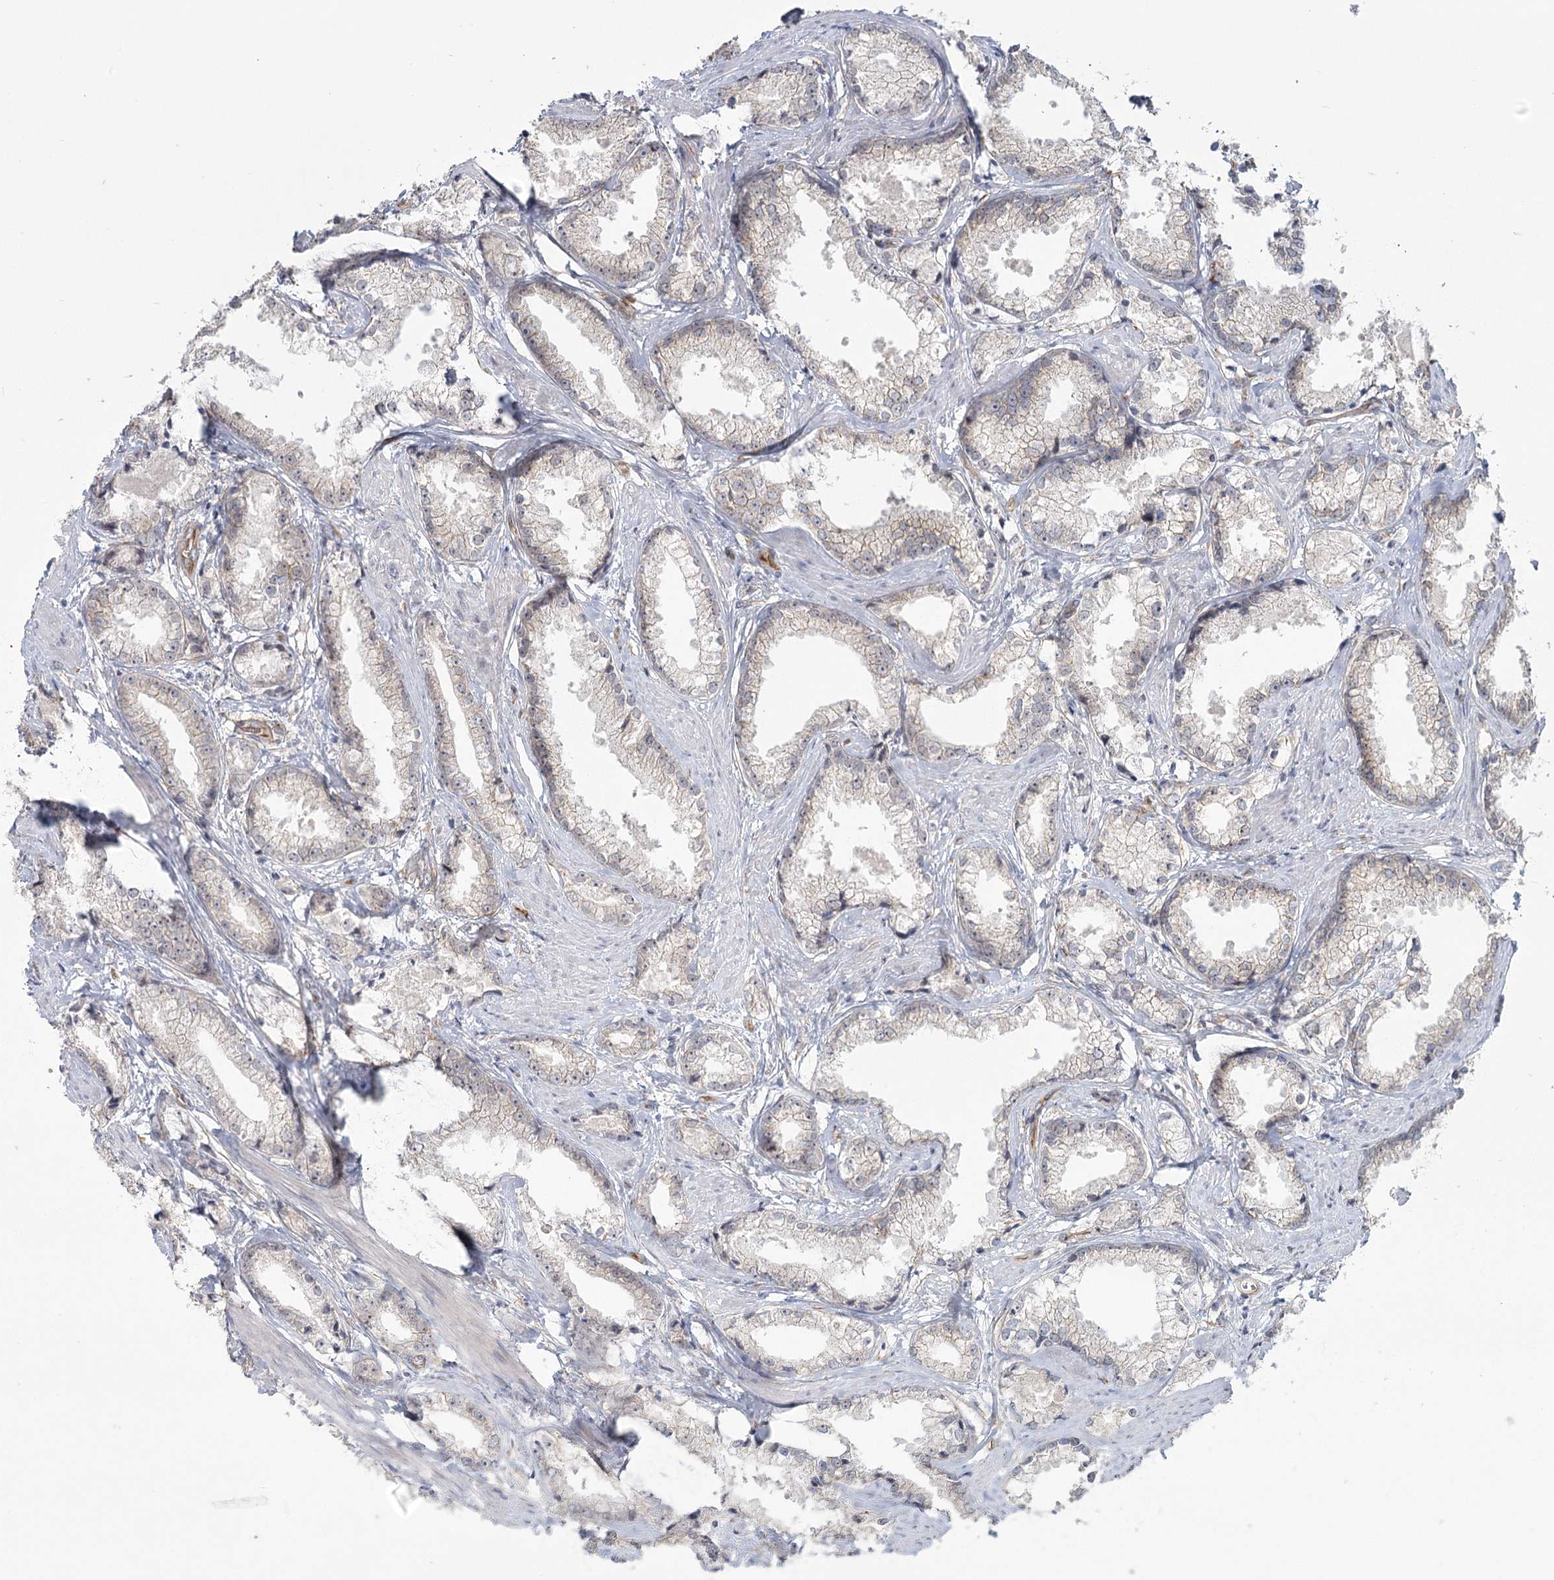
{"staining": {"intensity": "negative", "quantity": "none", "location": "none"}, "tissue": "prostate cancer", "cell_type": "Tumor cells", "image_type": "cancer", "snomed": [{"axis": "morphology", "description": "Adenocarcinoma, High grade"}, {"axis": "topography", "description": "Prostate"}], "caption": "The micrograph shows no significant staining in tumor cells of prostate cancer. (Stains: DAB IHC with hematoxylin counter stain, Microscopy: brightfield microscopy at high magnification).", "gene": "RPP14", "patient": {"sex": "male", "age": 66}}